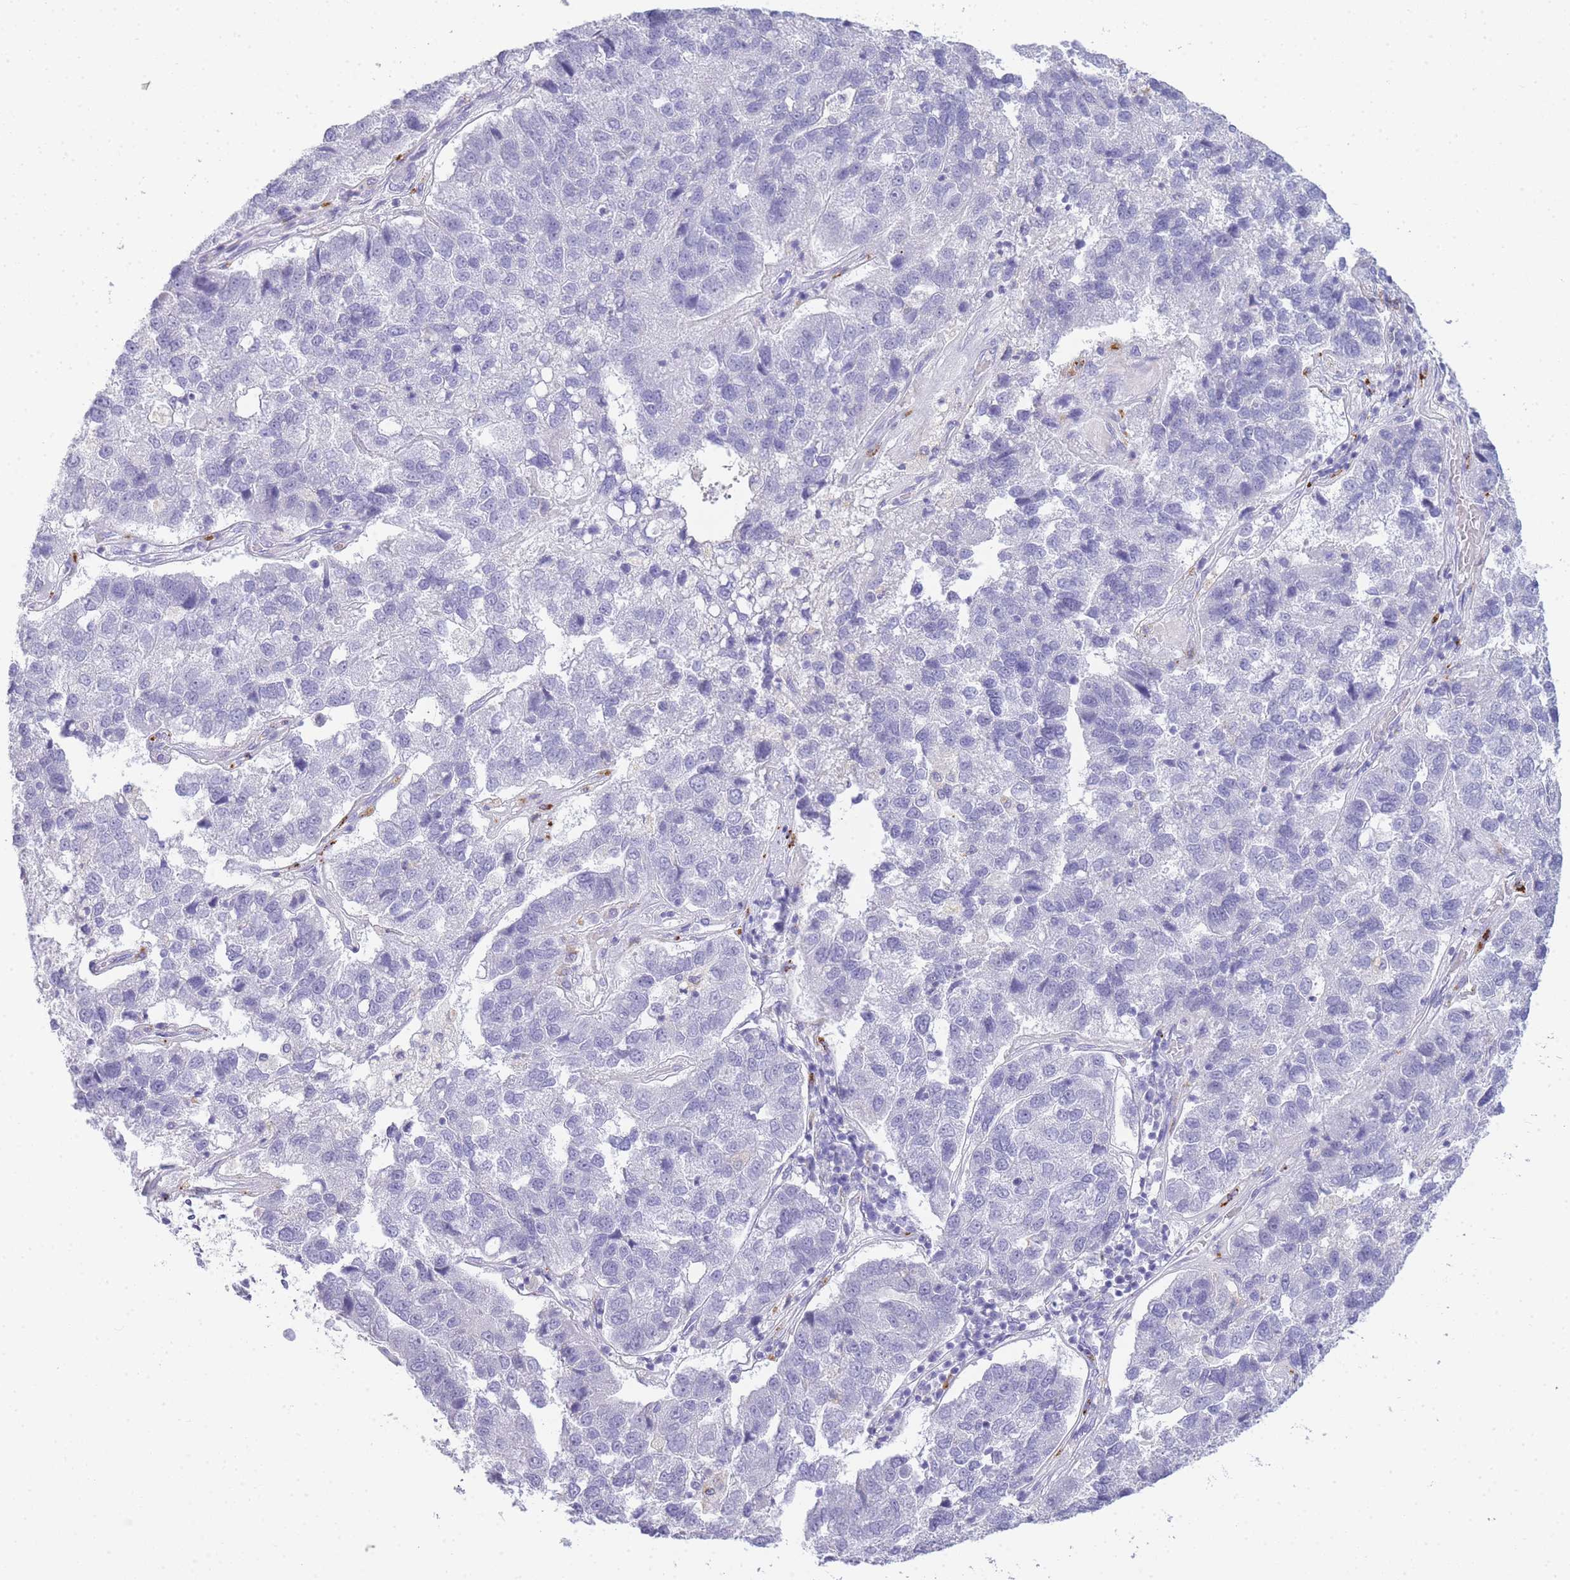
{"staining": {"intensity": "negative", "quantity": "none", "location": "none"}, "tissue": "pancreatic cancer", "cell_type": "Tumor cells", "image_type": "cancer", "snomed": [{"axis": "morphology", "description": "Adenocarcinoma, NOS"}, {"axis": "topography", "description": "Pancreas"}], "caption": "Immunohistochemistry (IHC) histopathology image of human adenocarcinoma (pancreatic) stained for a protein (brown), which reveals no expression in tumor cells.", "gene": "RHO", "patient": {"sex": "female", "age": 61}}